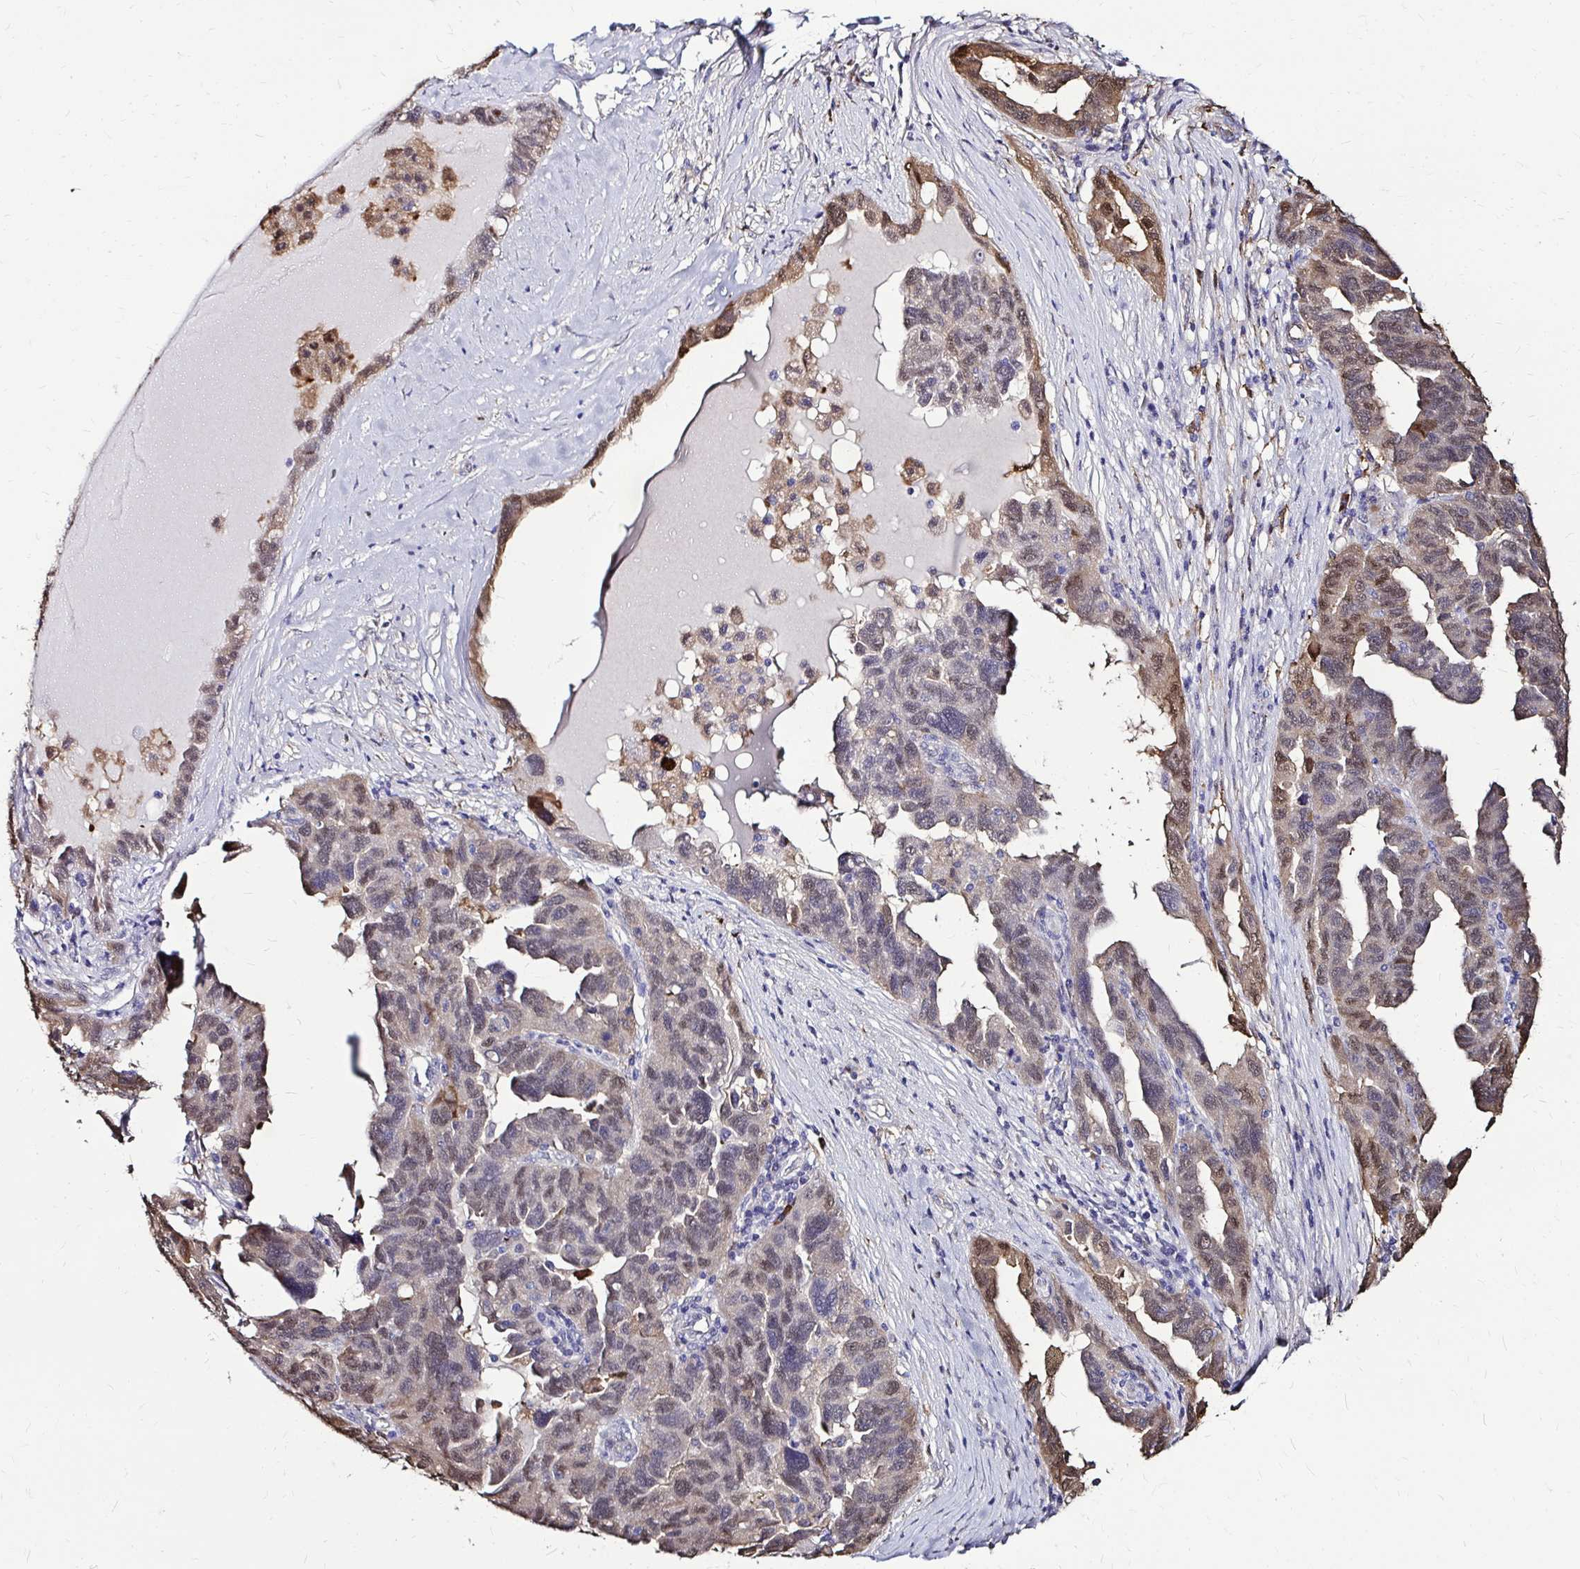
{"staining": {"intensity": "weak", "quantity": "<25%", "location": "cytoplasmic/membranous,nuclear"}, "tissue": "ovarian cancer", "cell_type": "Tumor cells", "image_type": "cancer", "snomed": [{"axis": "morphology", "description": "Cystadenocarcinoma, serous, NOS"}, {"axis": "topography", "description": "Ovary"}], "caption": "Immunohistochemistry photomicrograph of neoplastic tissue: human ovarian serous cystadenocarcinoma stained with DAB (3,3'-diaminobenzidine) demonstrates no significant protein positivity in tumor cells. Nuclei are stained in blue.", "gene": "IDH1", "patient": {"sex": "female", "age": 64}}